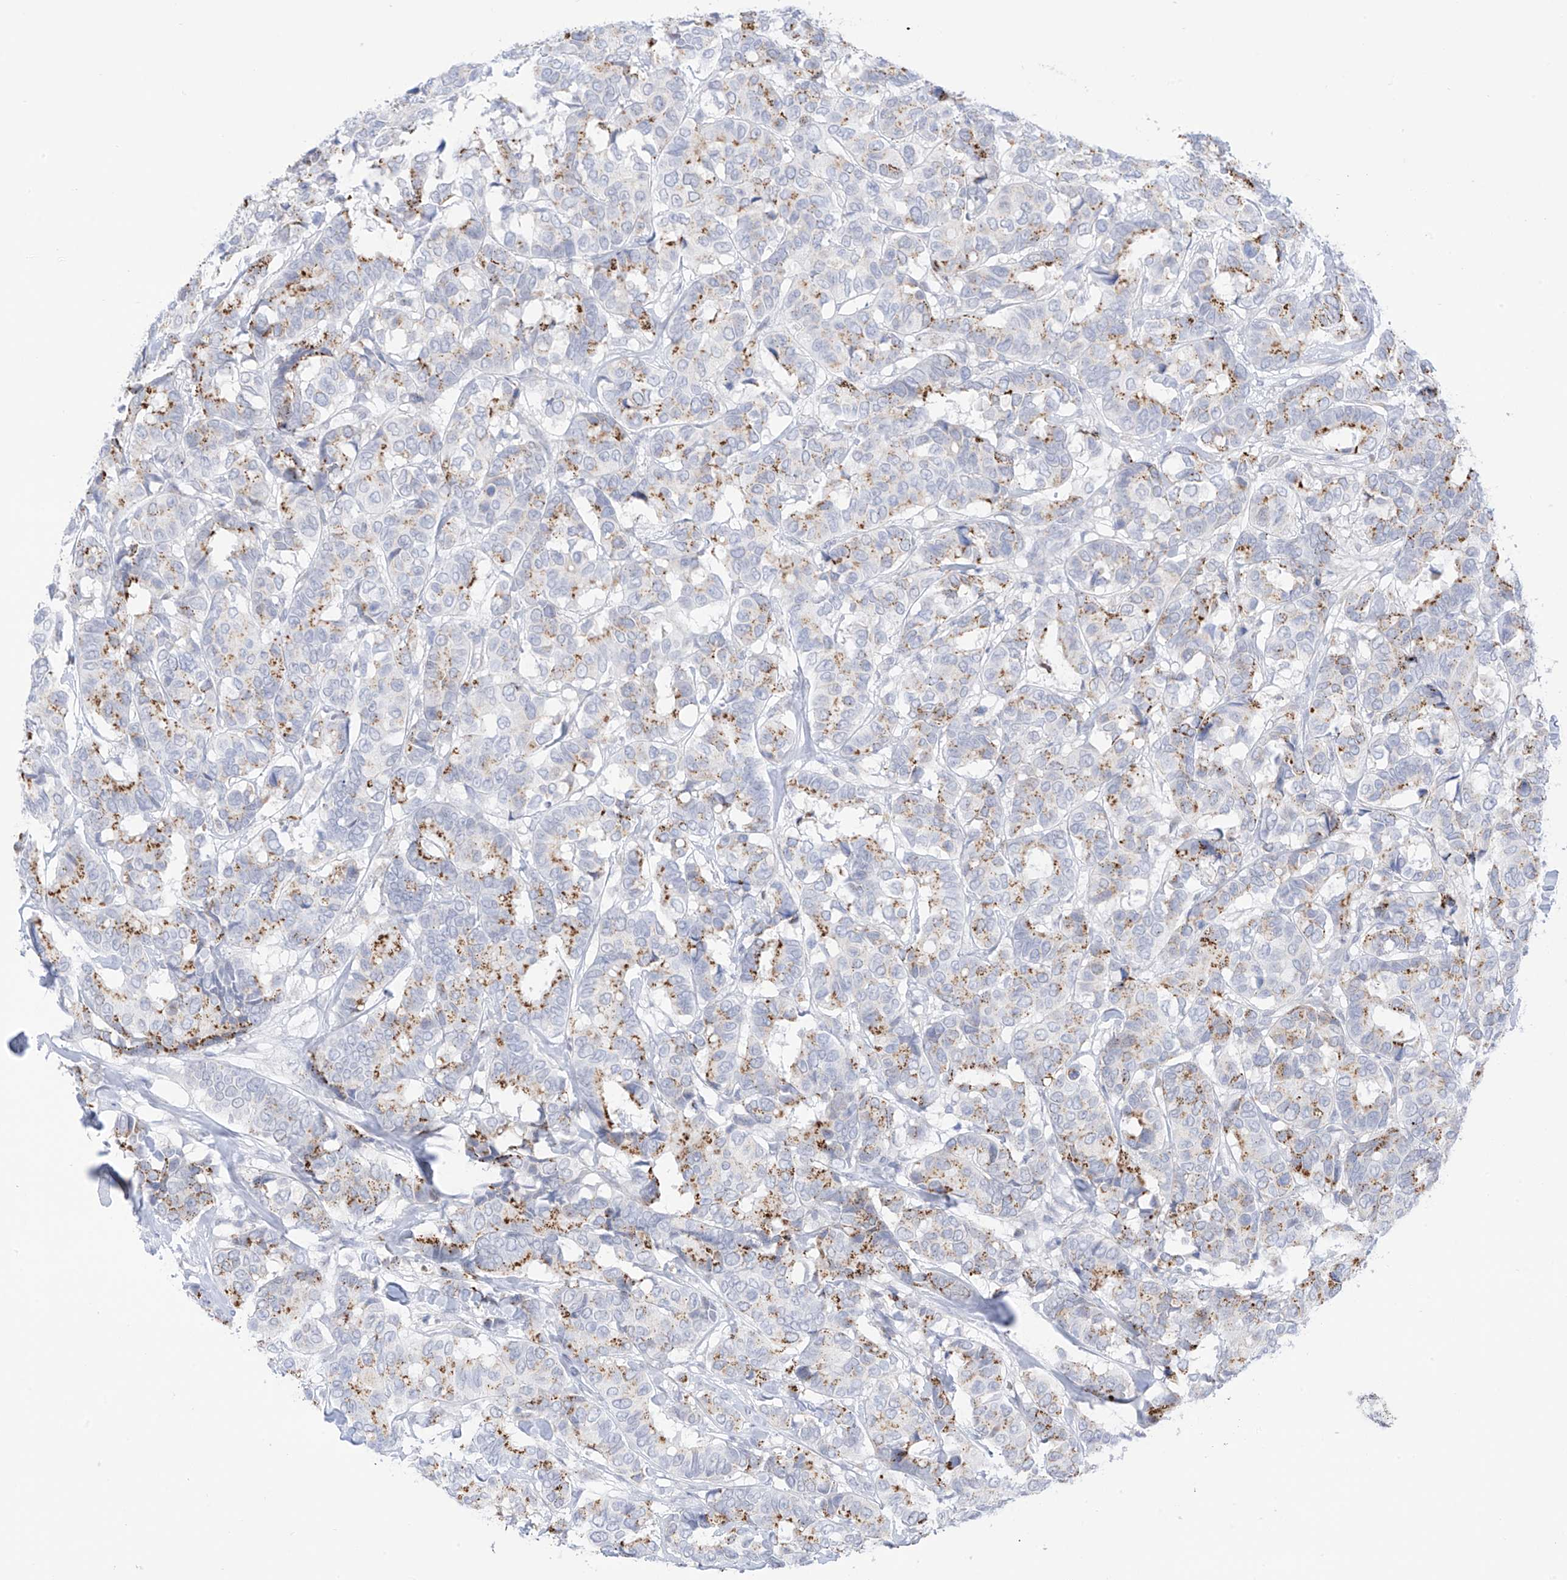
{"staining": {"intensity": "moderate", "quantity": "25%-75%", "location": "cytoplasmic/membranous"}, "tissue": "breast cancer", "cell_type": "Tumor cells", "image_type": "cancer", "snomed": [{"axis": "morphology", "description": "Duct carcinoma"}, {"axis": "topography", "description": "Breast"}], "caption": "Breast cancer stained for a protein (brown) reveals moderate cytoplasmic/membranous positive staining in about 25%-75% of tumor cells.", "gene": "PSPH", "patient": {"sex": "female", "age": 87}}